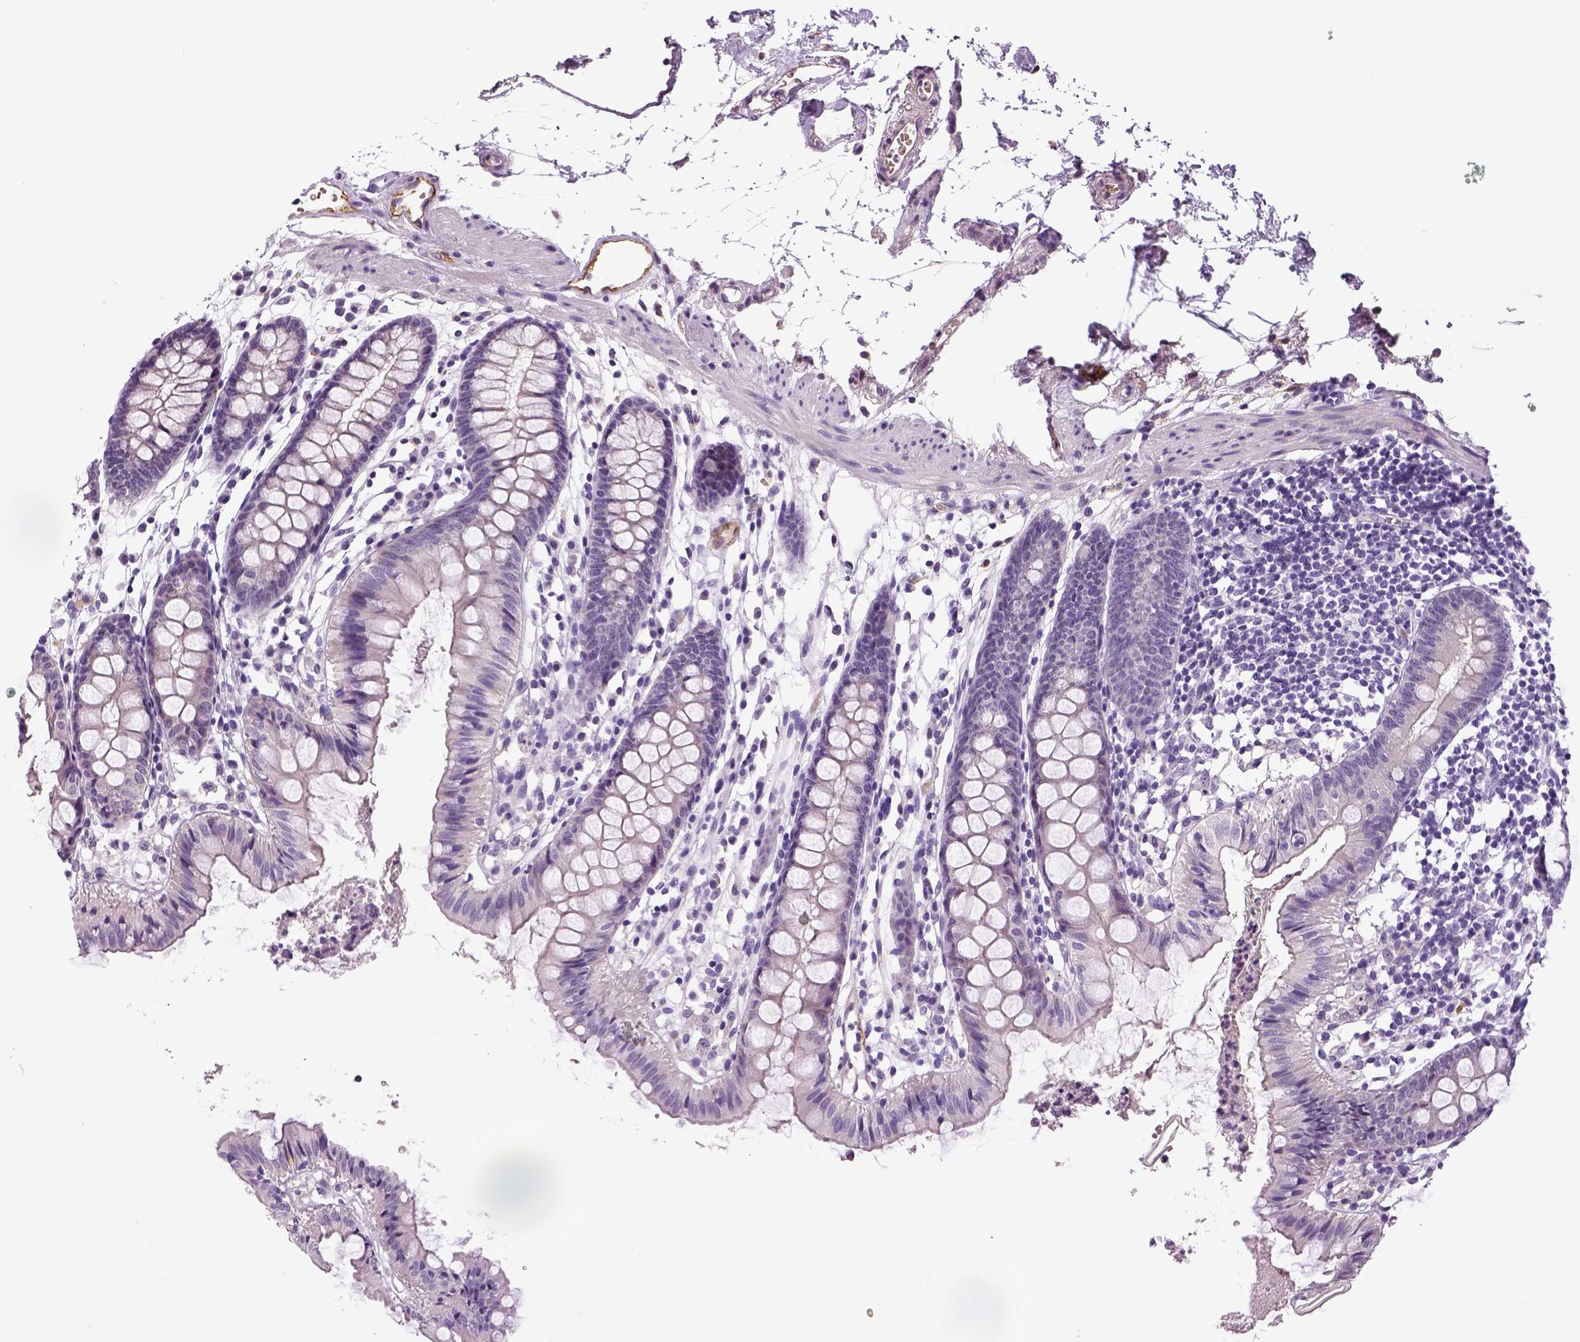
{"staining": {"intensity": "strong", "quantity": ">75%", "location": "cytoplasmic/membranous"}, "tissue": "colon", "cell_type": "Endothelial cells", "image_type": "normal", "snomed": [{"axis": "morphology", "description": "Normal tissue, NOS"}, {"axis": "topography", "description": "Colon"}], "caption": "High-magnification brightfield microscopy of unremarkable colon stained with DAB (brown) and counterstained with hematoxylin (blue). endothelial cells exhibit strong cytoplasmic/membranous positivity is appreciated in about>75% of cells.", "gene": "ENSG00000250349", "patient": {"sex": "female", "age": 84}}